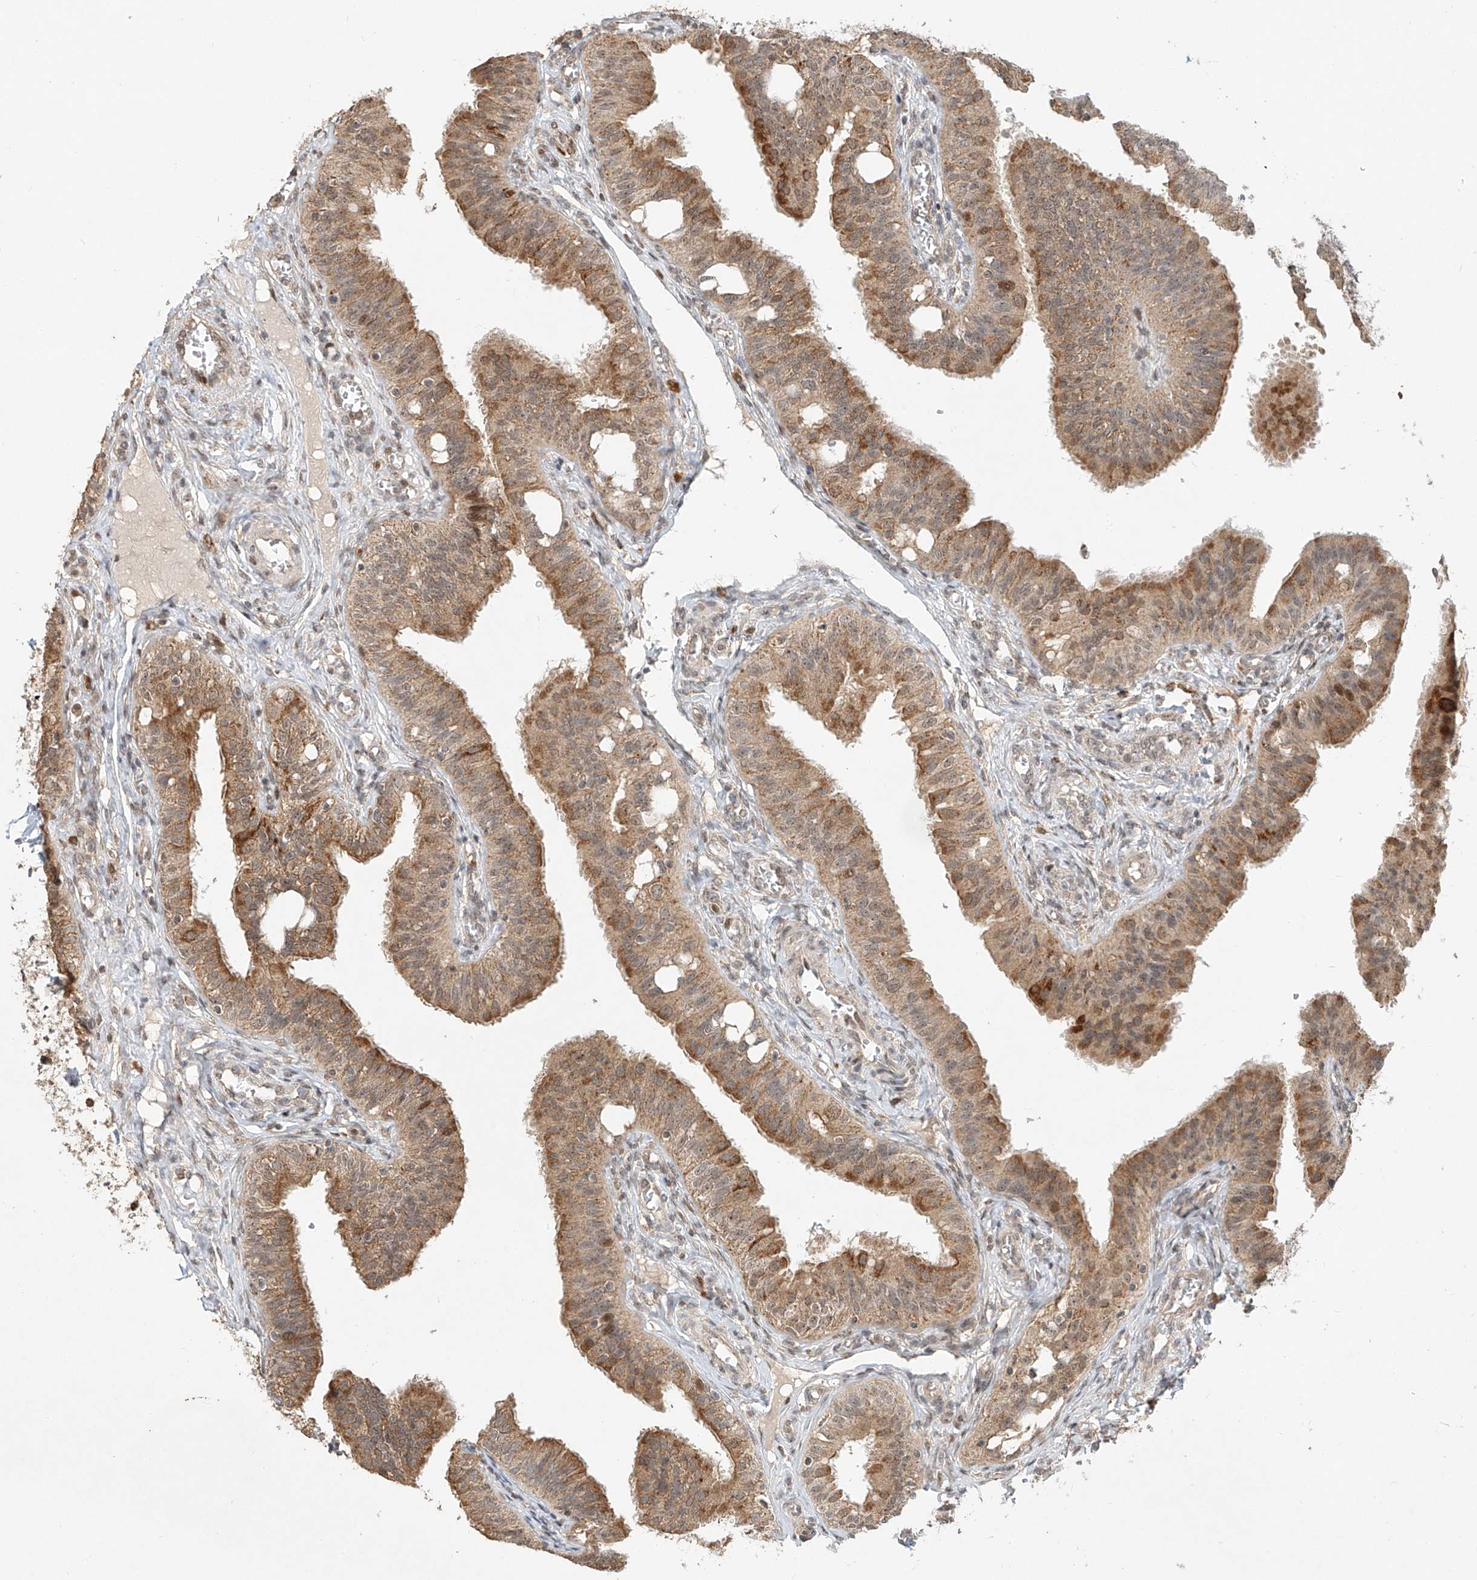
{"staining": {"intensity": "moderate", "quantity": "25%-75%", "location": "cytoplasmic/membranous,nuclear"}, "tissue": "fallopian tube", "cell_type": "Glandular cells", "image_type": "normal", "snomed": [{"axis": "morphology", "description": "Normal tissue, NOS"}, {"axis": "topography", "description": "Fallopian tube"}, {"axis": "topography", "description": "Ovary"}], "caption": "Normal fallopian tube was stained to show a protein in brown. There is medium levels of moderate cytoplasmic/membranous,nuclear positivity in approximately 25%-75% of glandular cells. The staining was performed using DAB (3,3'-diaminobenzidine) to visualize the protein expression in brown, while the nuclei were stained in blue with hematoxylin (Magnification: 20x).", "gene": "SYTL3", "patient": {"sex": "female", "age": 42}}